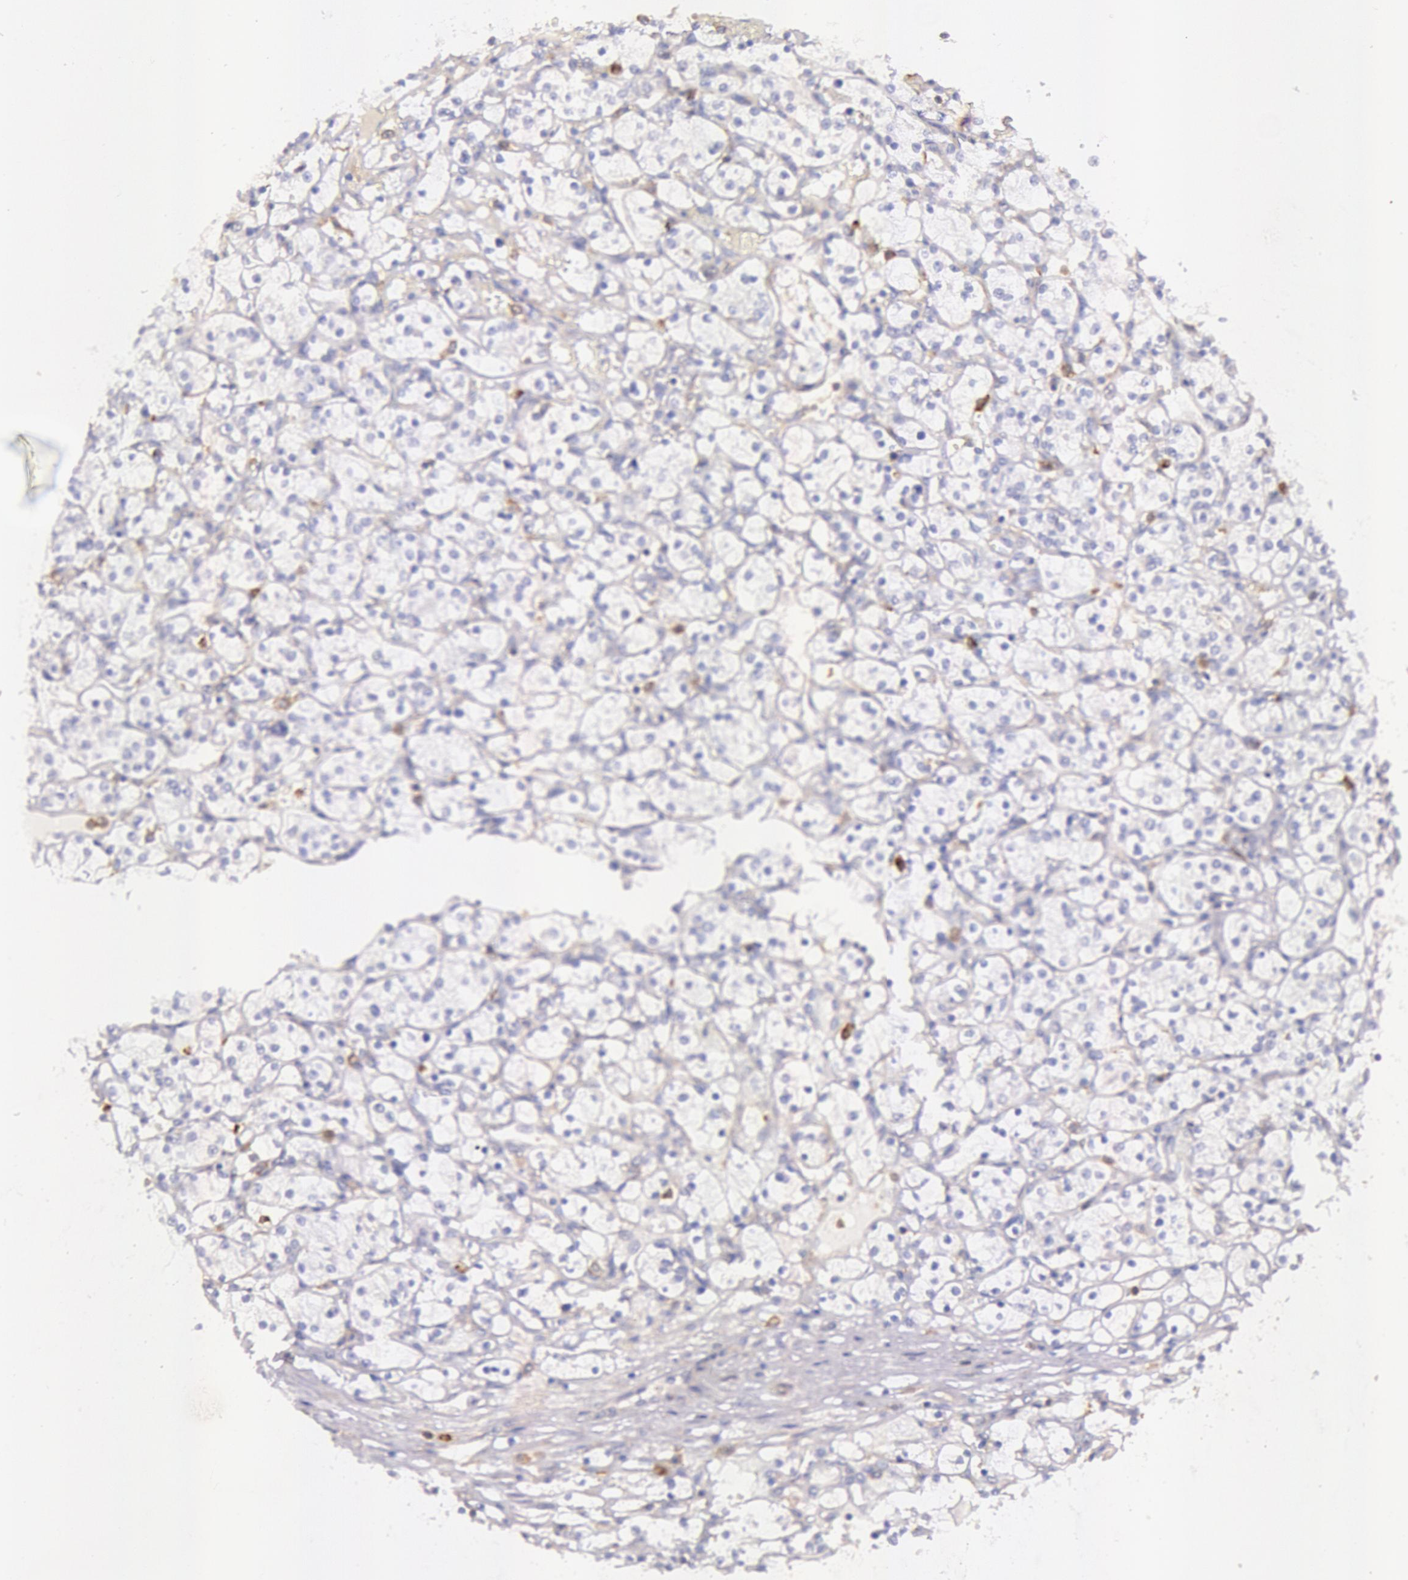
{"staining": {"intensity": "negative", "quantity": "none", "location": "none"}, "tissue": "renal cancer", "cell_type": "Tumor cells", "image_type": "cancer", "snomed": [{"axis": "morphology", "description": "Adenocarcinoma, NOS"}, {"axis": "topography", "description": "Kidney"}], "caption": "This is an IHC histopathology image of renal adenocarcinoma. There is no staining in tumor cells.", "gene": "LYN", "patient": {"sex": "male", "age": 61}}